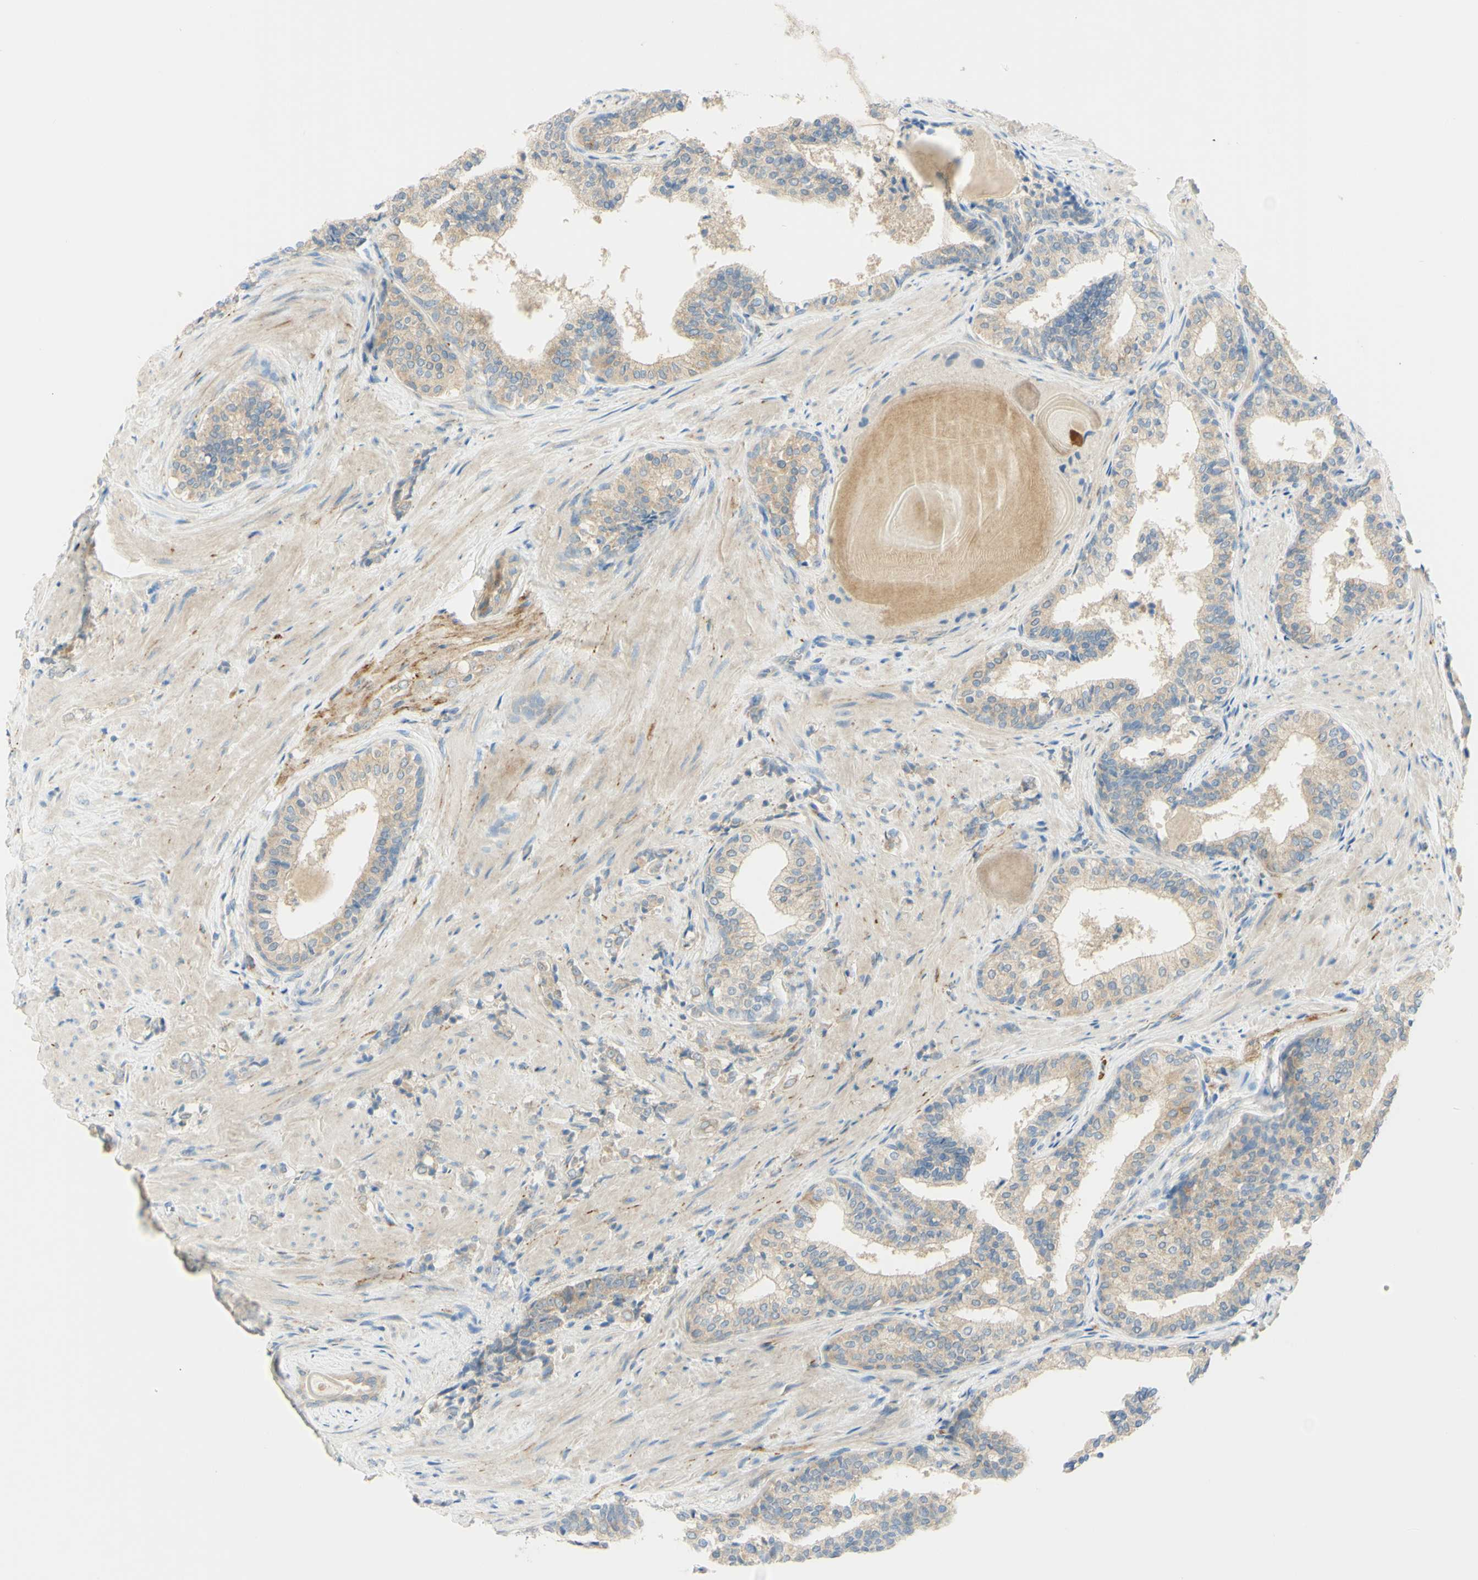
{"staining": {"intensity": "weak", "quantity": ">75%", "location": "cytoplasmic/membranous"}, "tissue": "prostate cancer", "cell_type": "Tumor cells", "image_type": "cancer", "snomed": [{"axis": "morphology", "description": "Adenocarcinoma, Low grade"}, {"axis": "topography", "description": "Prostate"}], "caption": "Brown immunohistochemical staining in human prostate cancer reveals weak cytoplasmic/membranous expression in about >75% of tumor cells.", "gene": "GCNT3", "patient": {"sex": "male", "age": 60}}